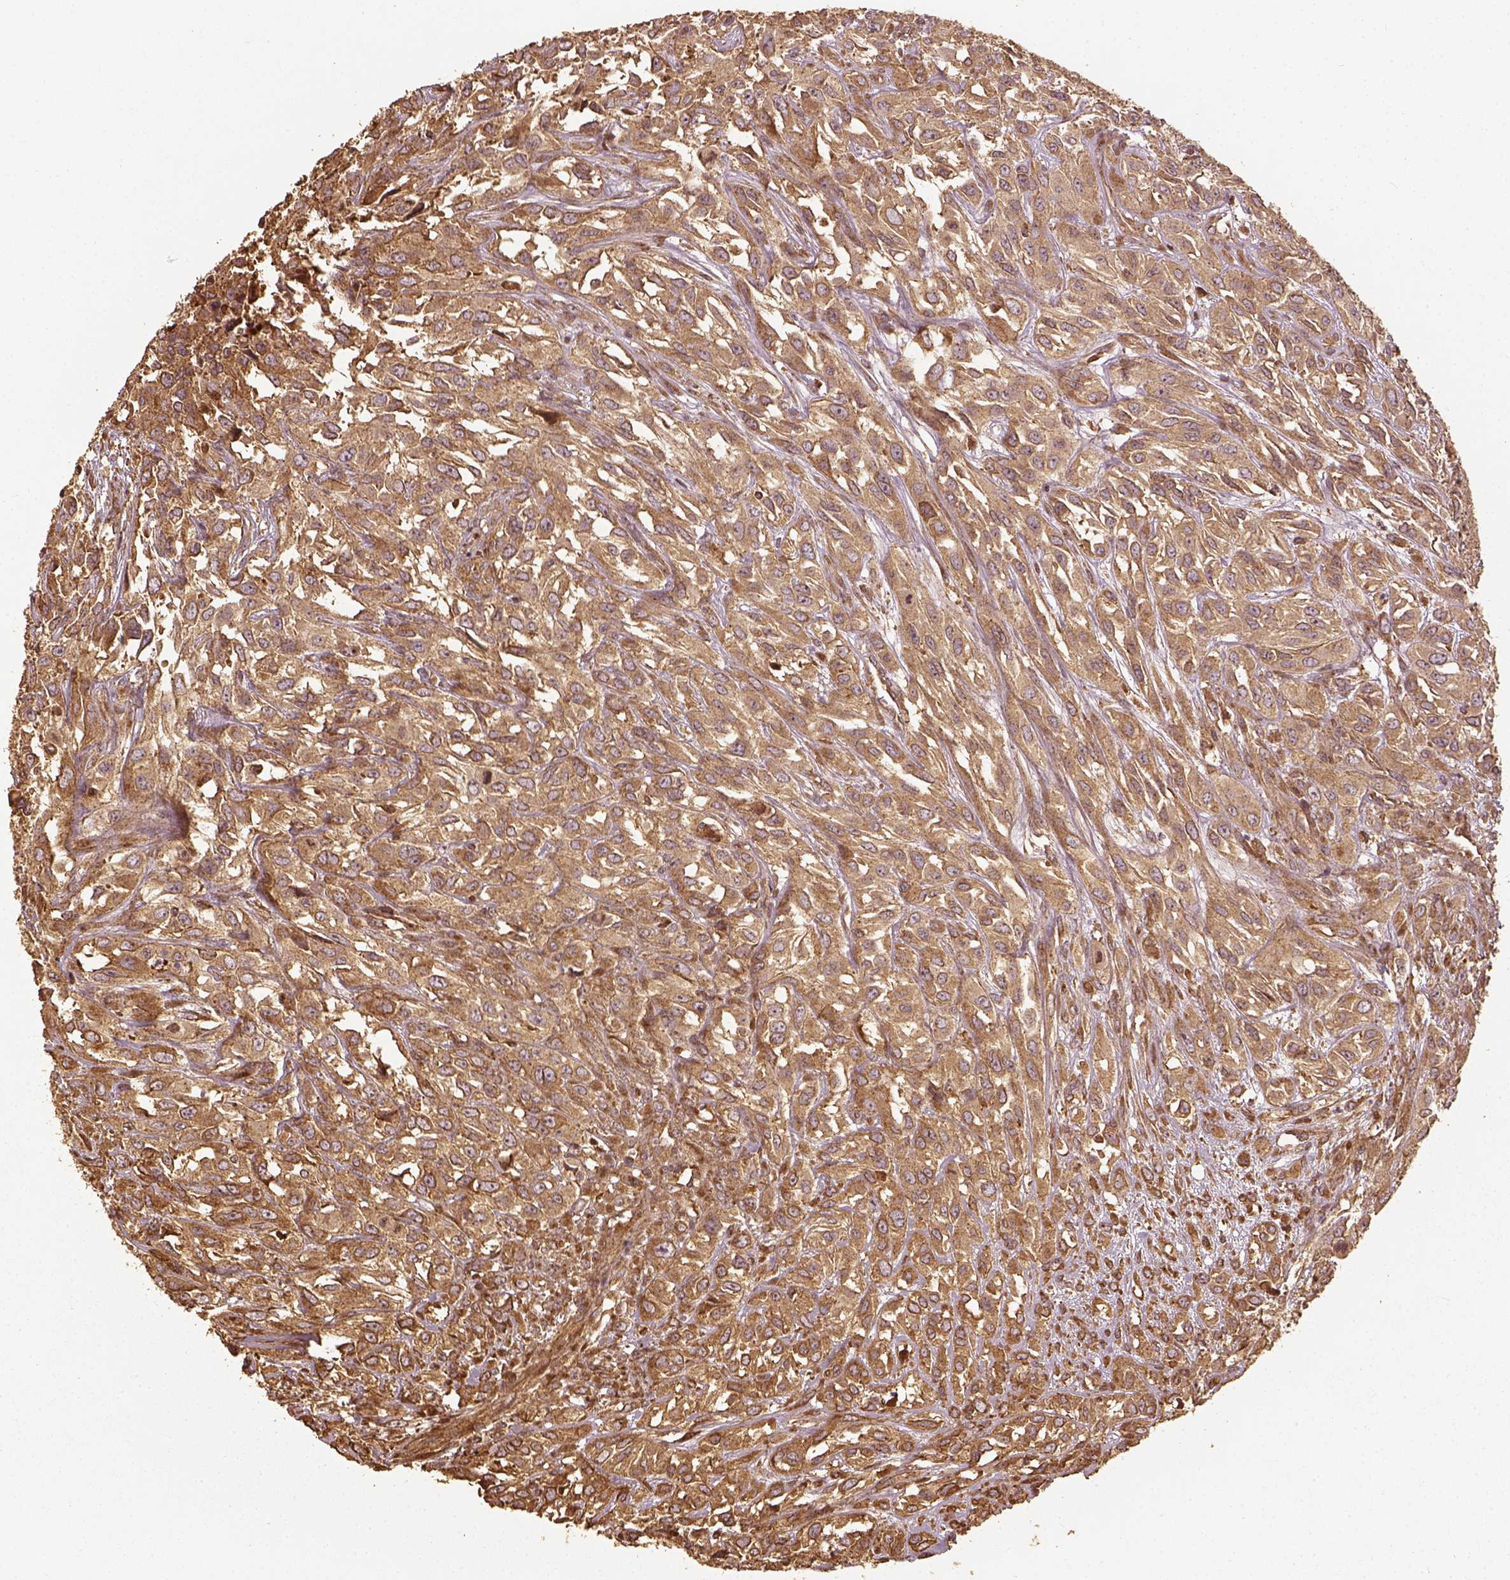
{"staining": {"intensity": "strong", "quantity": ">75%", "location": "cytoplasmic/membranous"}, "tissue": "urothelial cancer", "cell_type": "Tumor cells", "image_type": "cancer", "snomed": [{"axis": "morphology", "description": "Urothelial carcinoma, High grade"}, {"axis": "topography", "description": "Urinary bladder"}], "caption": "Protein staining of urothelial cancer tissue shows strong cytoplasmic/membranous expression in about >75% of tumor cells.", "gene": "VEGFA", "patient": {"sex": "male", "age": 67}}